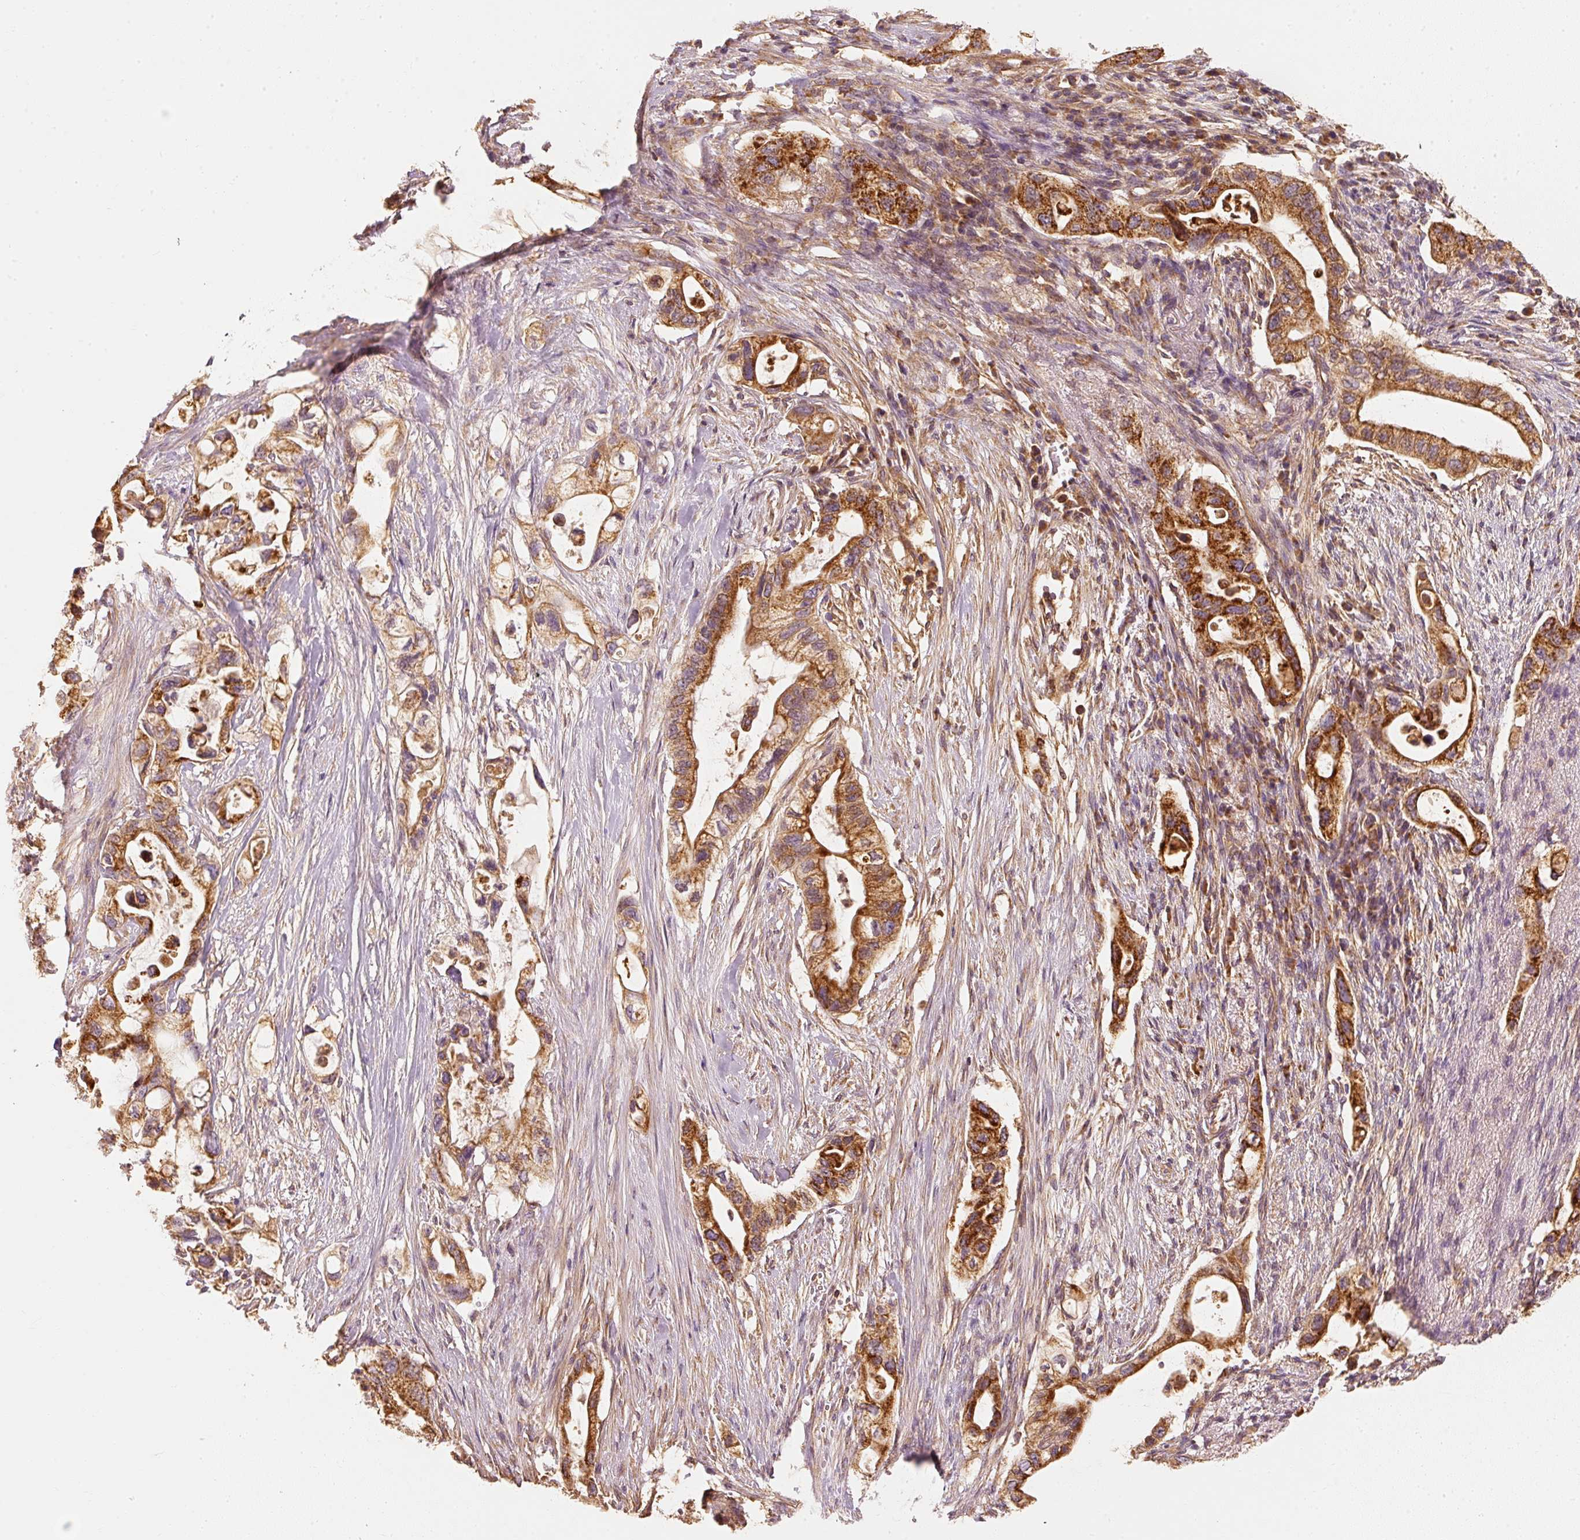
{"staining": {"intensity": "strong", "quantity": ">75%", "location": "cytoplasmic/membranous"}, "tissue": "pancreatic cancer", "cell_type": "Tumor cells", "image_type": "cancer", "snomed": [{"axis": "morphology", "description": "Adenocarcinoma, NOS"}, {"axis": "topography", "description": "Pancreas"}], "caption": "Immunohistochemistry (IHC) image of neoplastic tissue: pancreatic cancer stained using IHC exhibits high levels of strong protein expression localized specifically in the cytoplasmic/membranous of tumor cells, appearing as a cytoplasmic/membranous brown color.", "gene": "TOMM40", "patient": {"sex": "female", "age": 72}}